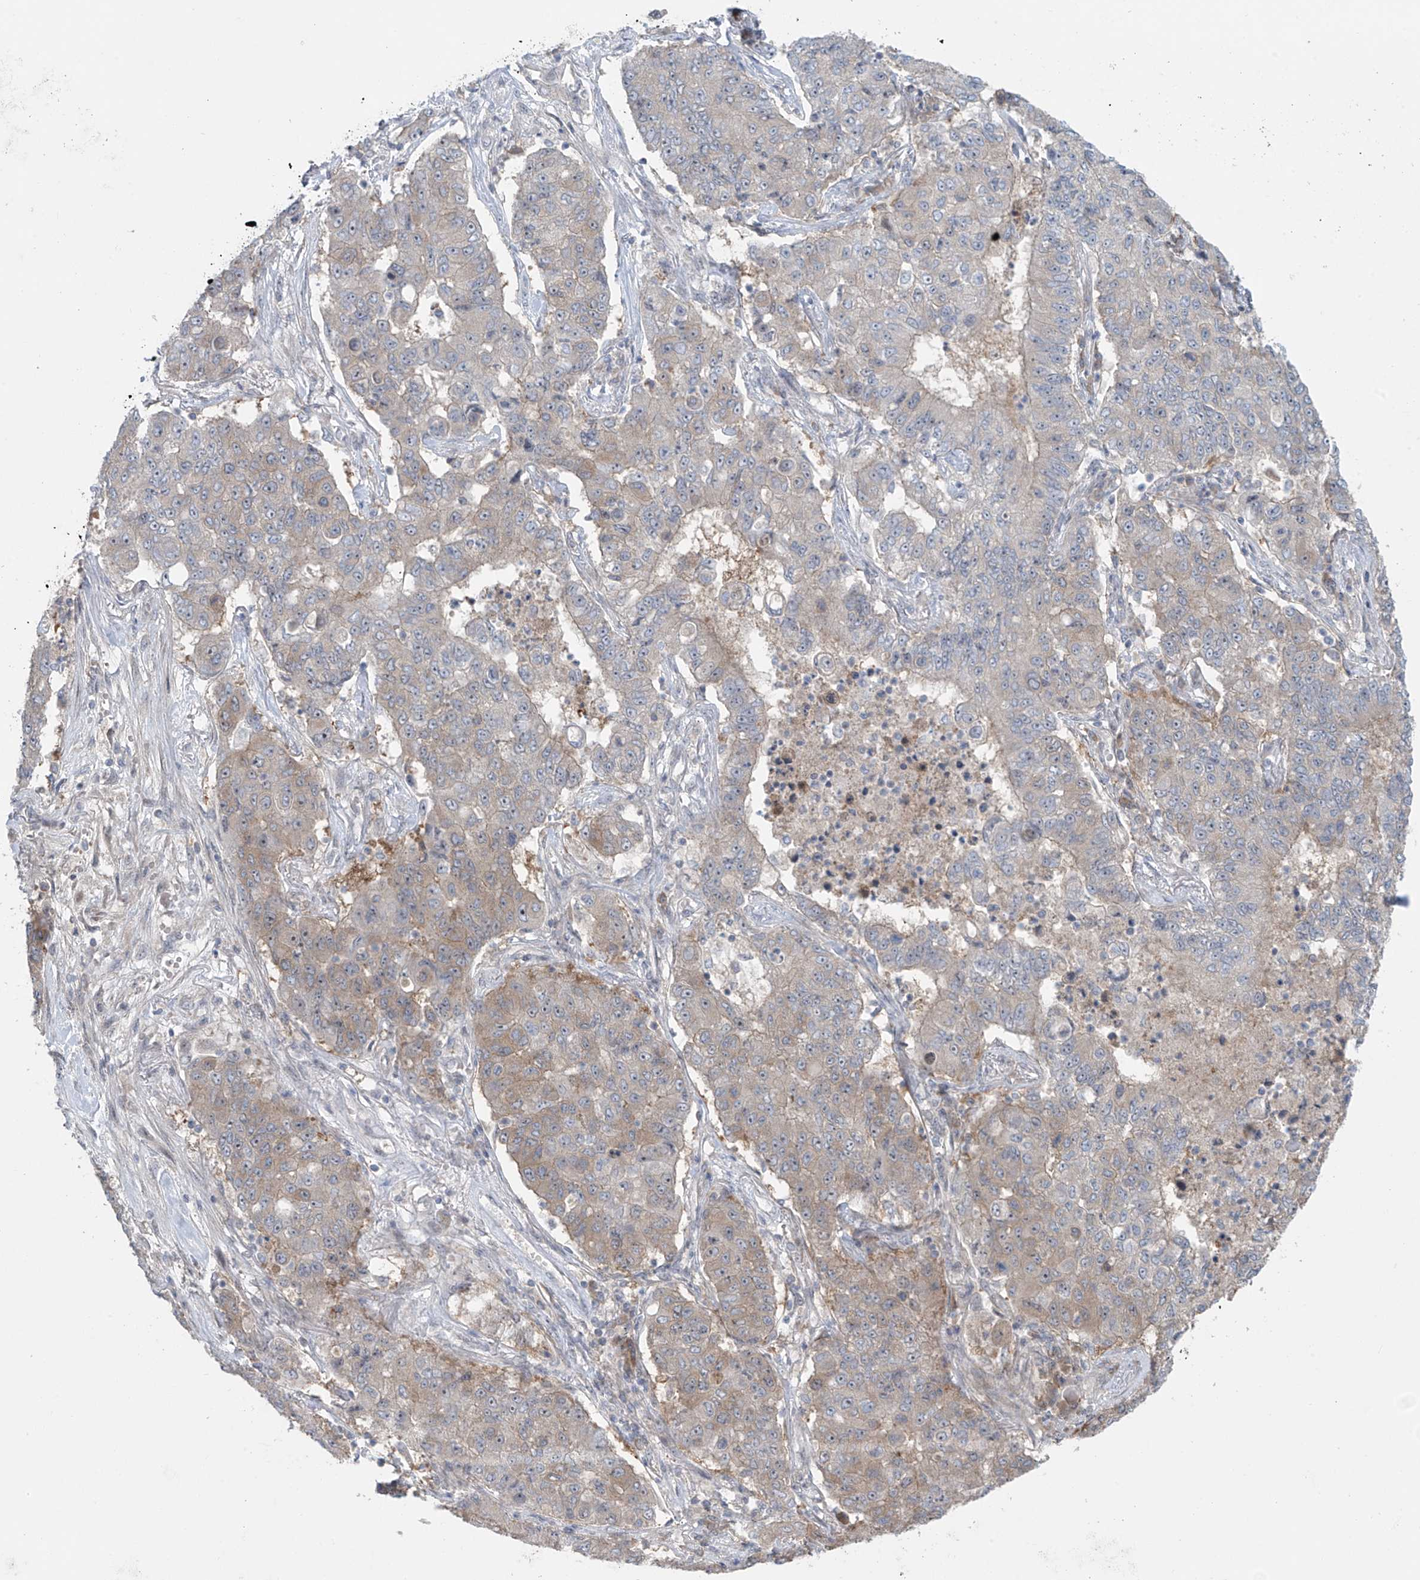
{"staining": {"intensity": "weak", "quantity": "25%-75%", "location": "cytoplasmic/membranous"}, "tissue": "lung cancer", "cell_type": "Tumor cells", "image_type": "cancer", "snomed": [{"axis": "morphology", "description": "Squamous cell carcinoma, NOS"}, {"axis": "topography", "description": "Lung"}], "caption": "Immunohistochemical staining of lung cancer shows low levels of weak cytoplasmic/membranous positivity in approximately 25%-75% of tumor cells.", "gene": "PPAT", "patient": {"sex": "male", "age": 74}}